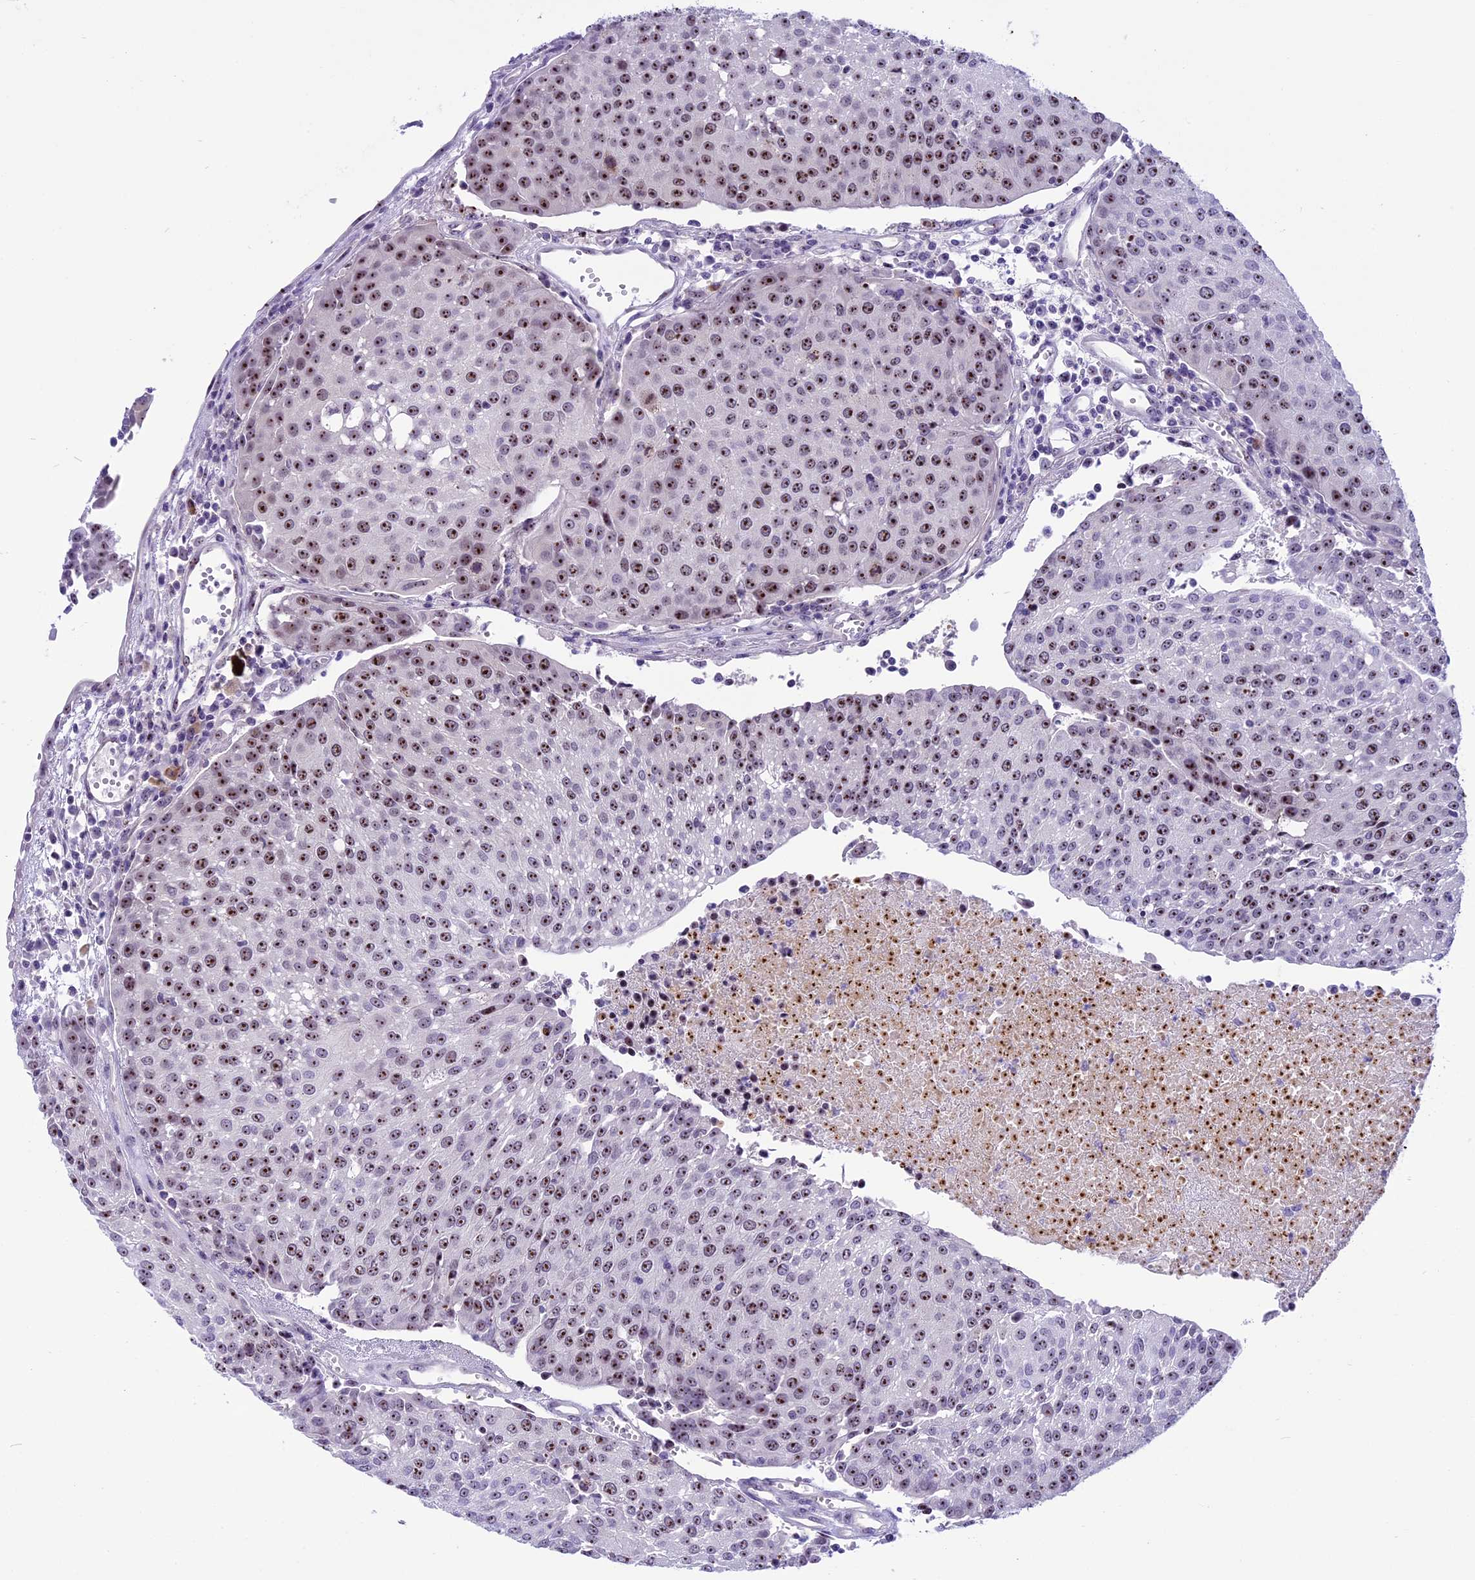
{"staining": {"intensity": "moderate", "quantity": ">75%", "location": "nuclear"}, "tissue": "urothelial cancer", "cell_type": "Tumor cells", "image_type": "cancer", "snomed": [{"axis": "morphology", "description": "Urothelial carcinoma, High grade"}, {"axis": "topography", "description": "Urinary bladder"}], "caption": "Immunohistochemical staining of urothelial cancer demonstrates medium levels of moderate nuclear expression in about >75% of tumor cells. The protein of interest is stained brown, and the nuclei are stained in blue (DAB (3,3'-diaminobenzidine) IHC with brightfield microscopy, high magnification).", "gene": "TBL3", "patient": {"sex": "female", "age": 85}}